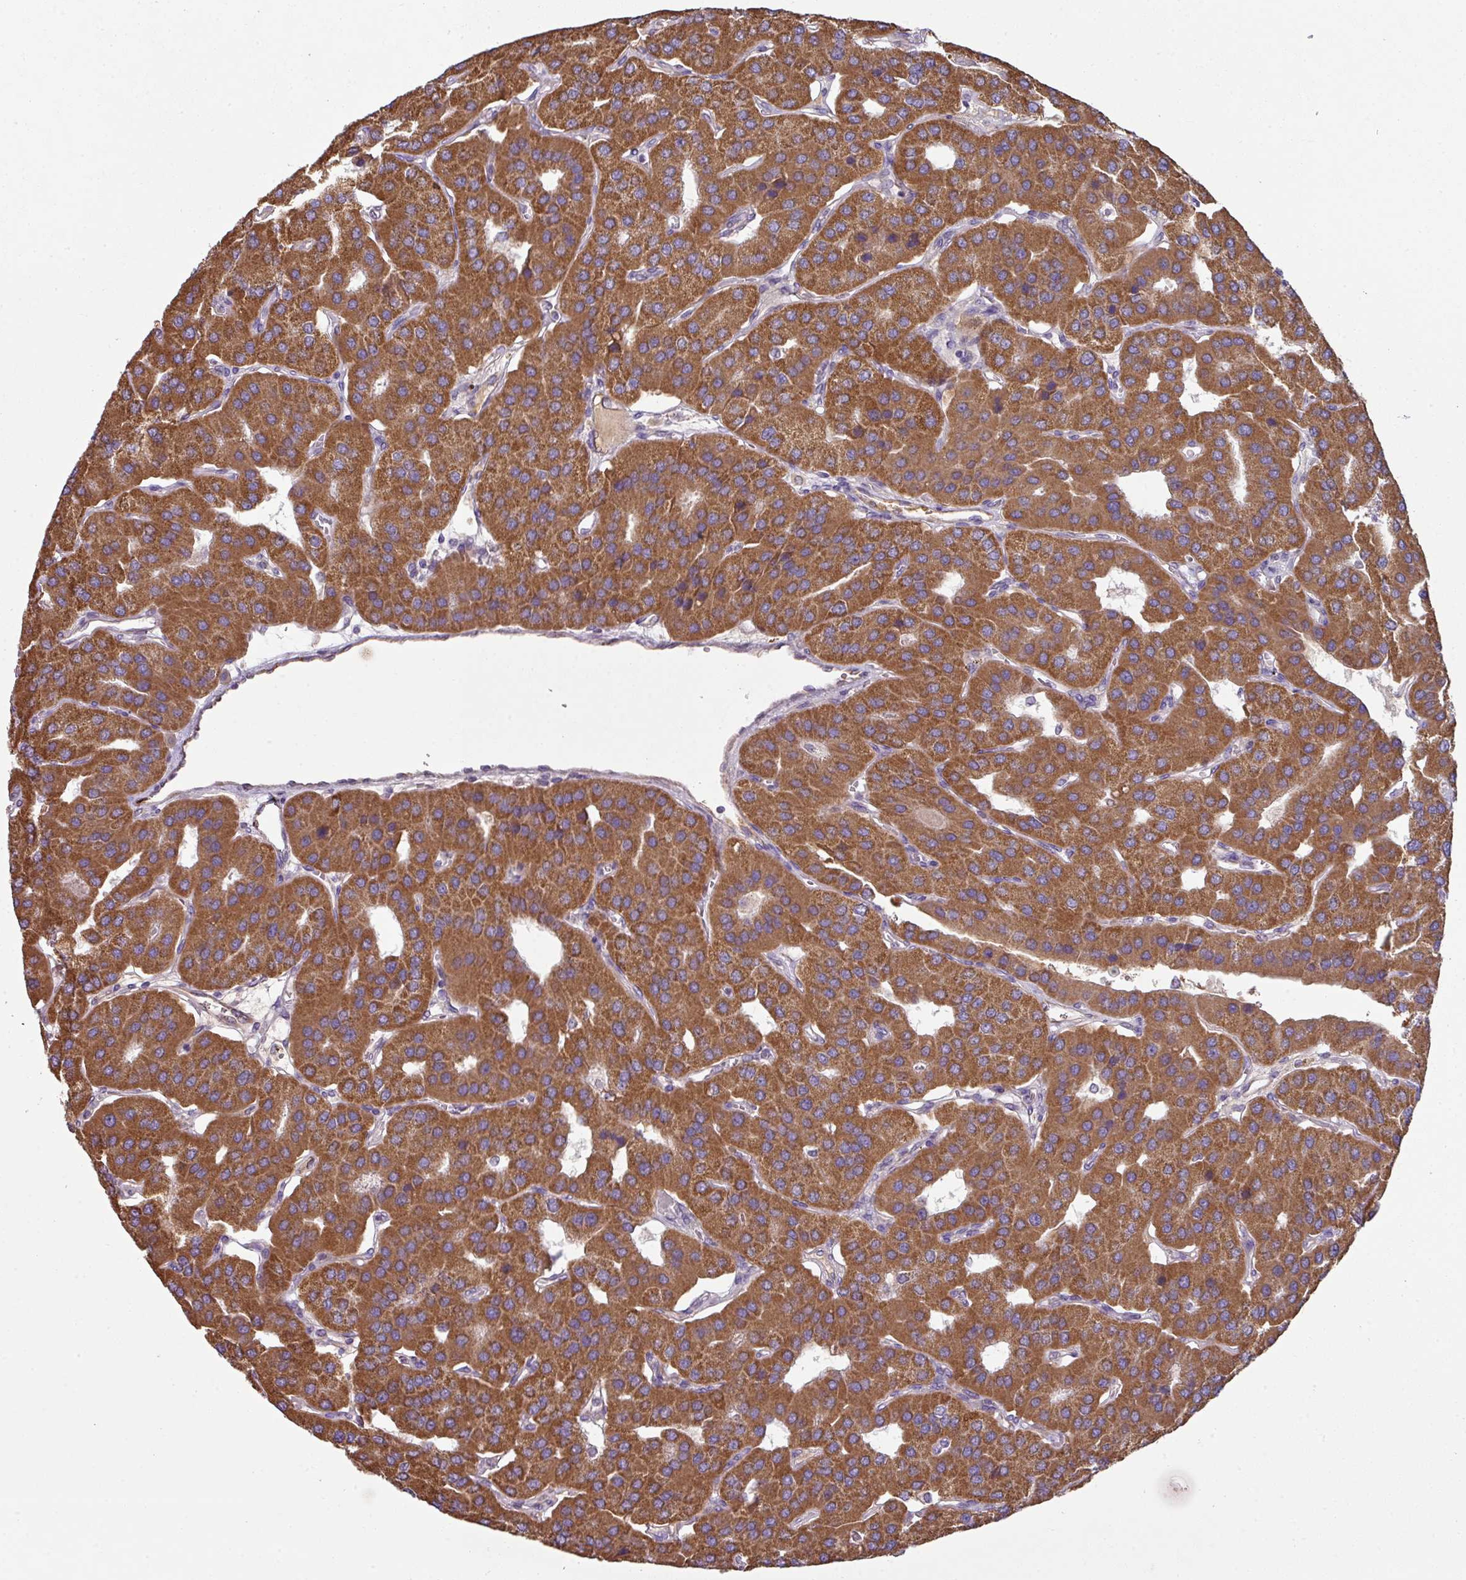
{"staining": {"intensity": "moderate", "quantity": ">75%", "location": "cytoplasmic/membranous"}, "tissue": "parathyroid gland", "cell_type": "Glandular cells", "image_type": "normal", "snomed": [{"axis": "morphology", "description": "Normal tissue, NOS"}, {"axis": "morphology", "description": "Adenoma, NOS"}, {"axis": "topography", "description": "Parathyroid gland"}], "caption": "This is an image of IHC staining of unremarkable parathyroid gland, which shows moderate staining in the cytoplasmic/membranous of glandular cells.", "gene": "LRRC9", "patient": {"sex": "female", "age": 86}}